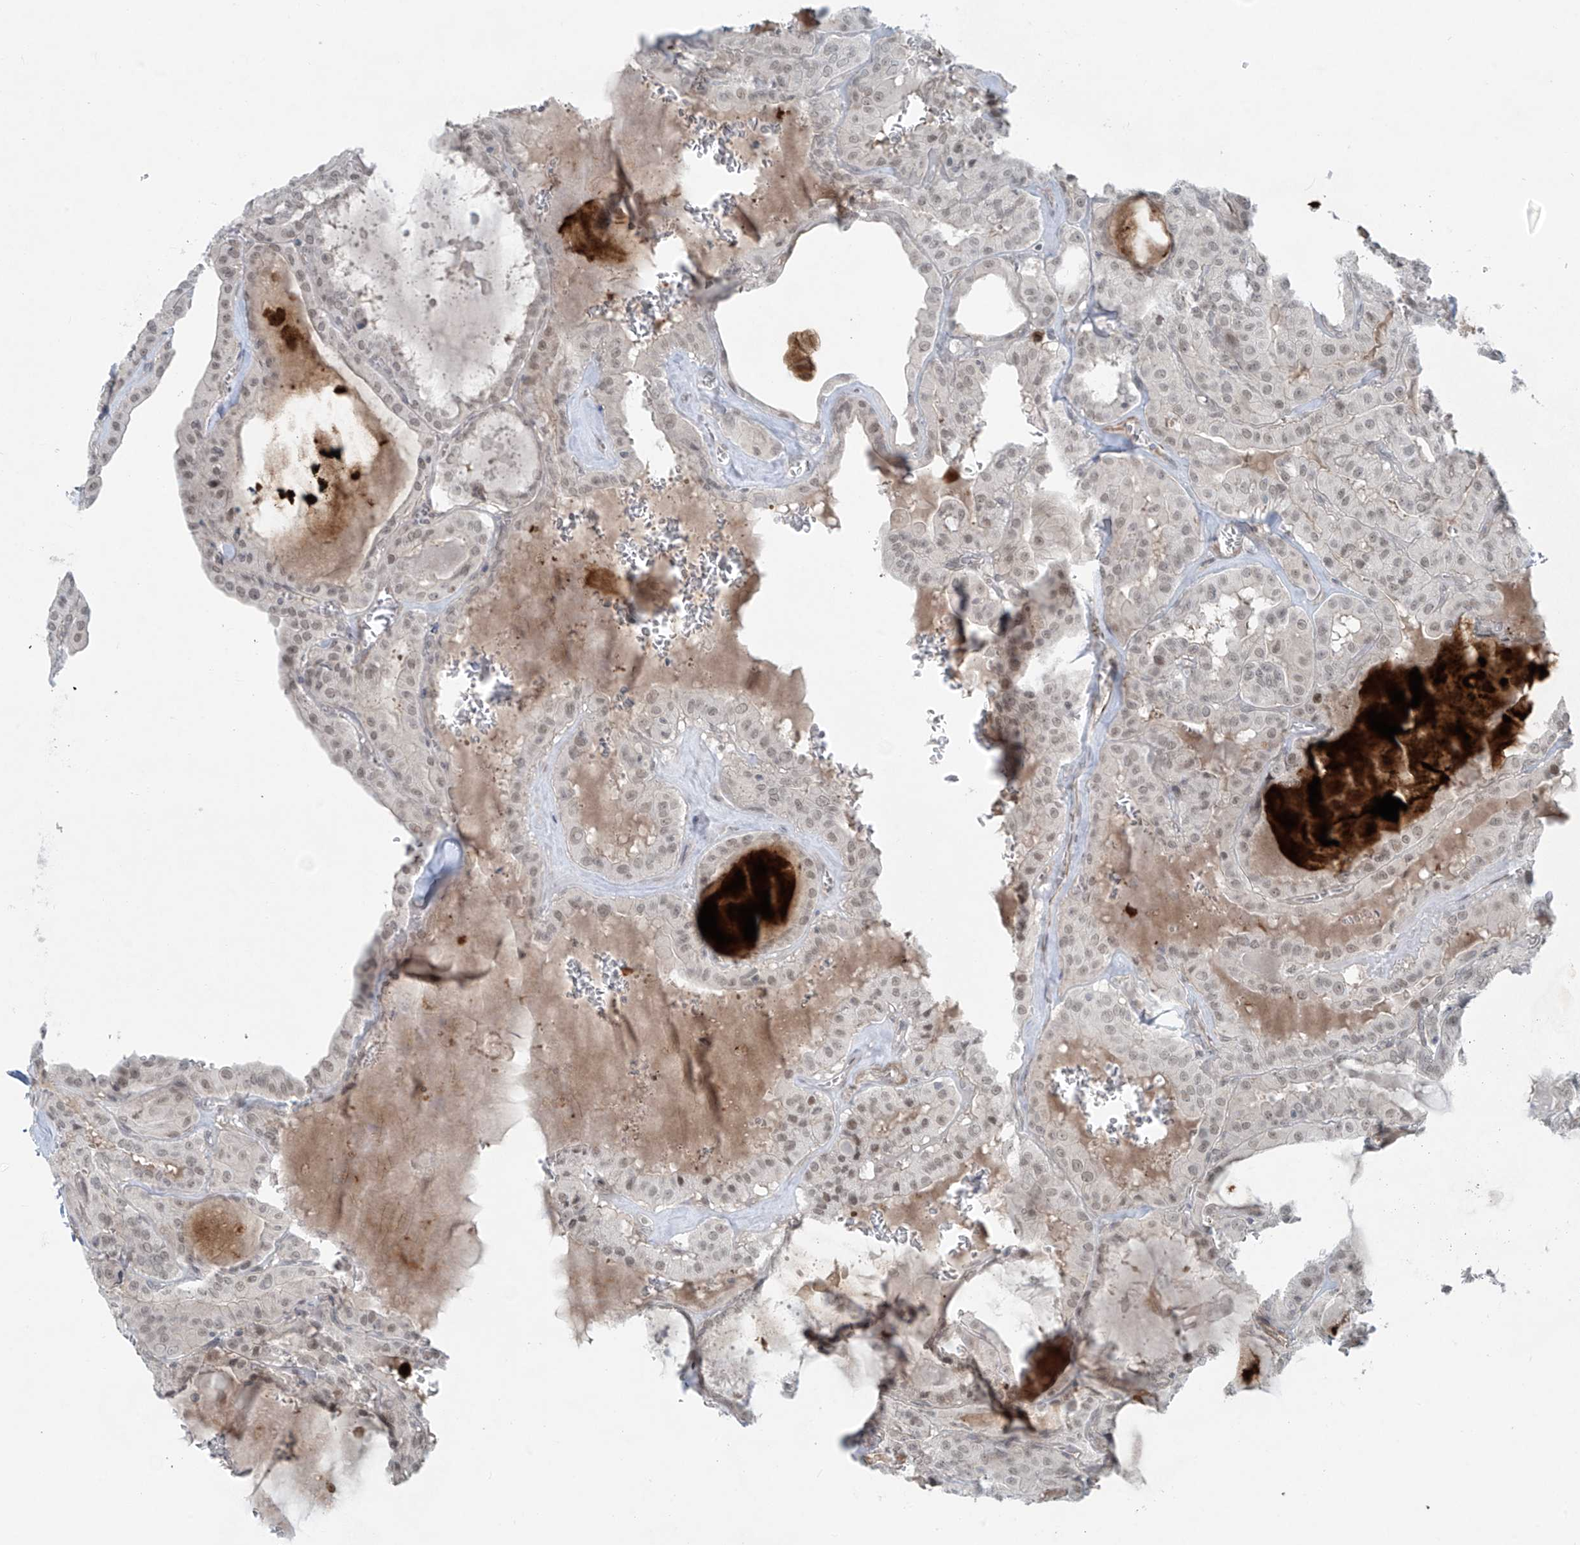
{"staining": {"intensity": "weak", "quantity": "<25%", "location": "nuclear"}, "tissue": "thyroid cancer", "cell_type": "Tumor cells", "image_type": "cancer", "snomed": [{"axis": "morphology", "description": "Papillary adenocarcinoma, NOS"}, {"axis": "topography", "description": "Thyroid gland"}], "caption": "This photomicrograph is of papillary adenocarcinoma (thyroid) stained with immunohistochemistry (IHC) to label a protein in brown with the nuclei are counter-stained blue. There is no staining in tumor cells.", "gene": "RASGEF1A", "patient": {"sex": "male", "age": 52}}